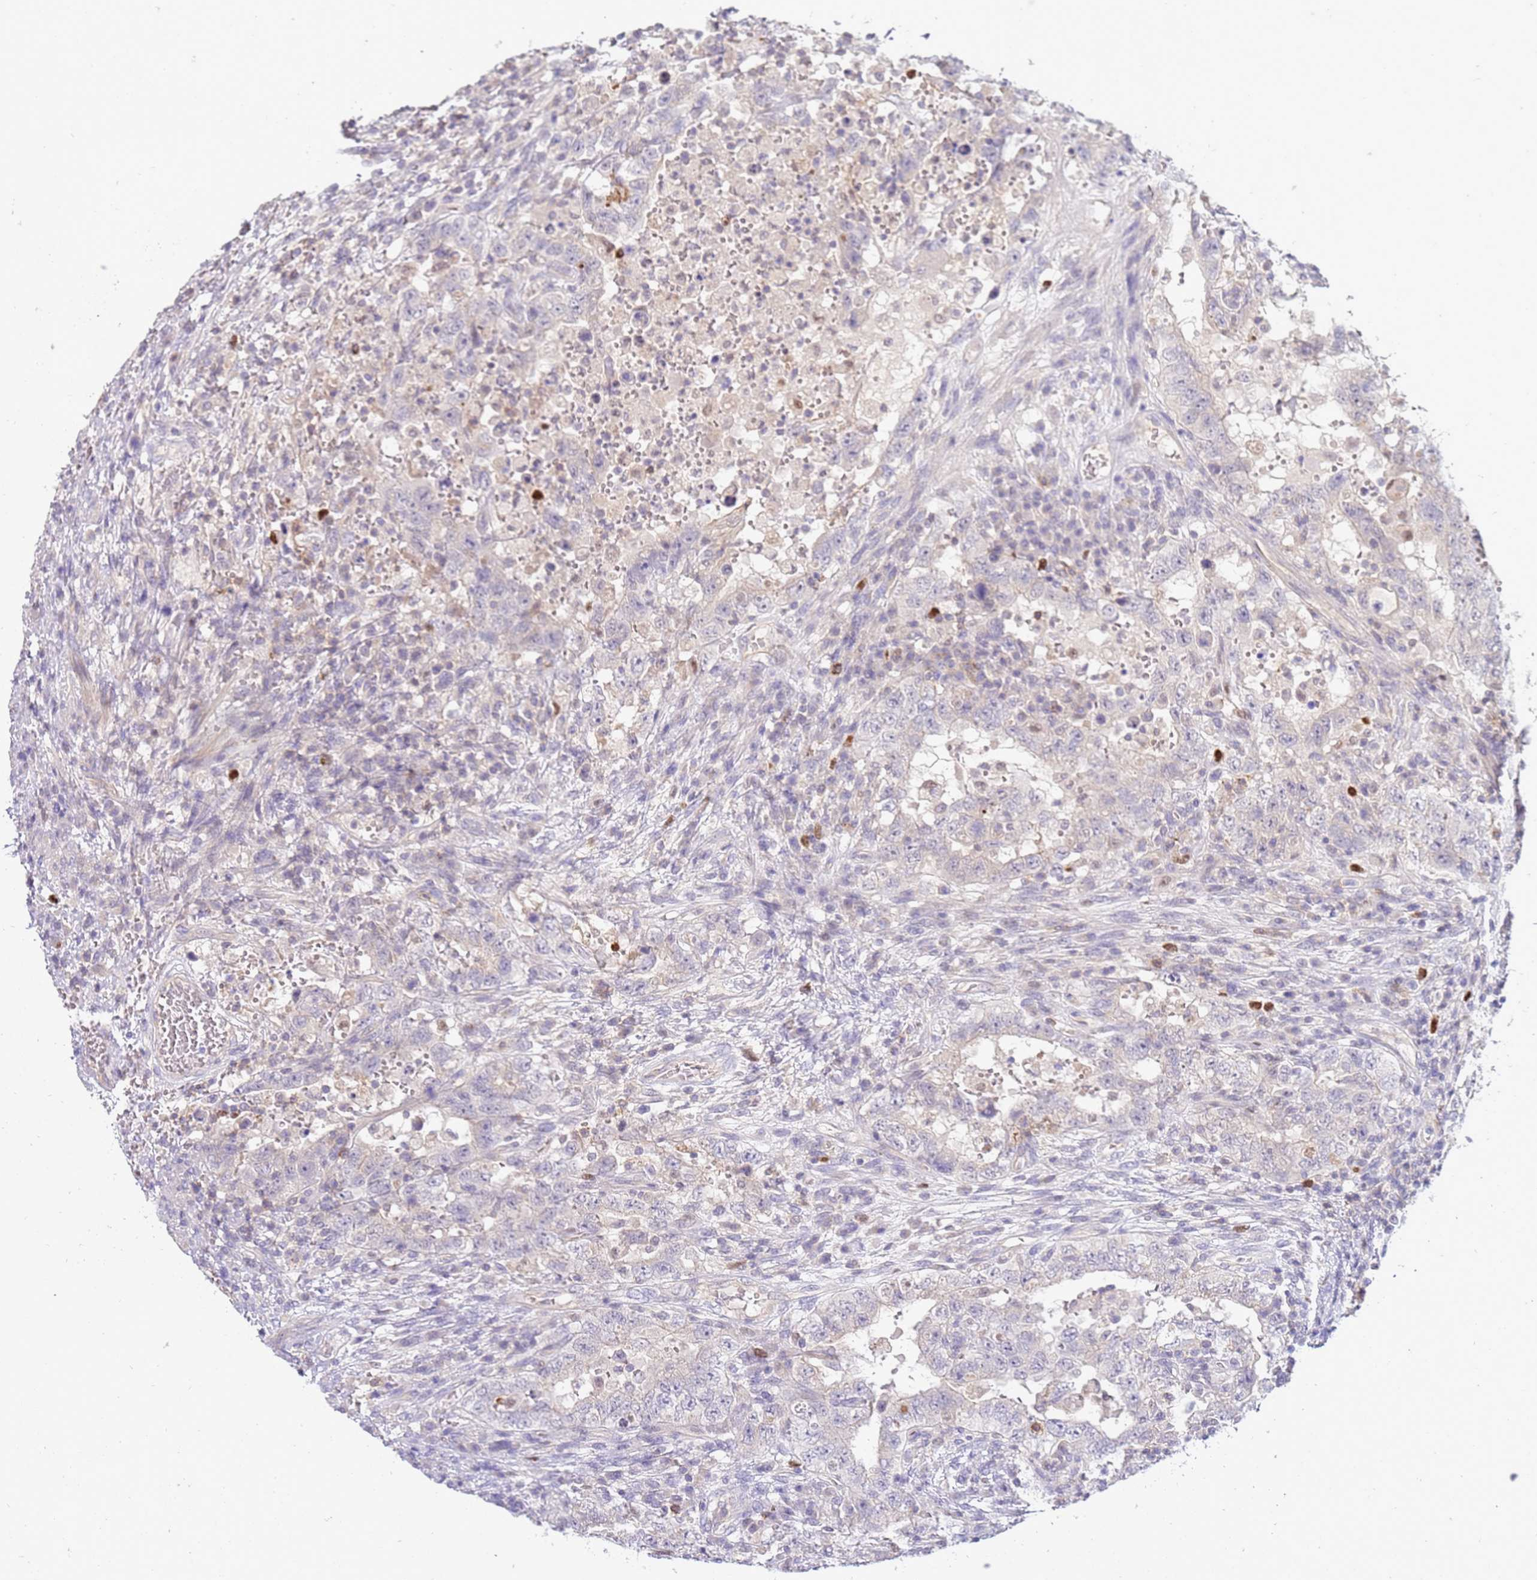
{"staining": {"intensity": "negative", "quantity": "none", "location": "none"}, "tissue": "testis cancer", "cell_type": "Tumor cells", "image_type": "cancer", "snomed": [{"axis": "morphology", "description": "Carcinoma, Embryonal, NOS"}, {"axis": "topography", "description": "Testis"}], "caption": "IHC image of neoplastic tissue: testis cancer (embryonal carcinoma) stained with DAB shows no significant protein expression in tumor cells. (Brightfield microscopy of DAB (3,3'-diaminobenzidine) immunohistochemistry (IHC) at high magnification).", "gene": "STK25", "patient": {"sex": "male", "age": 26}}